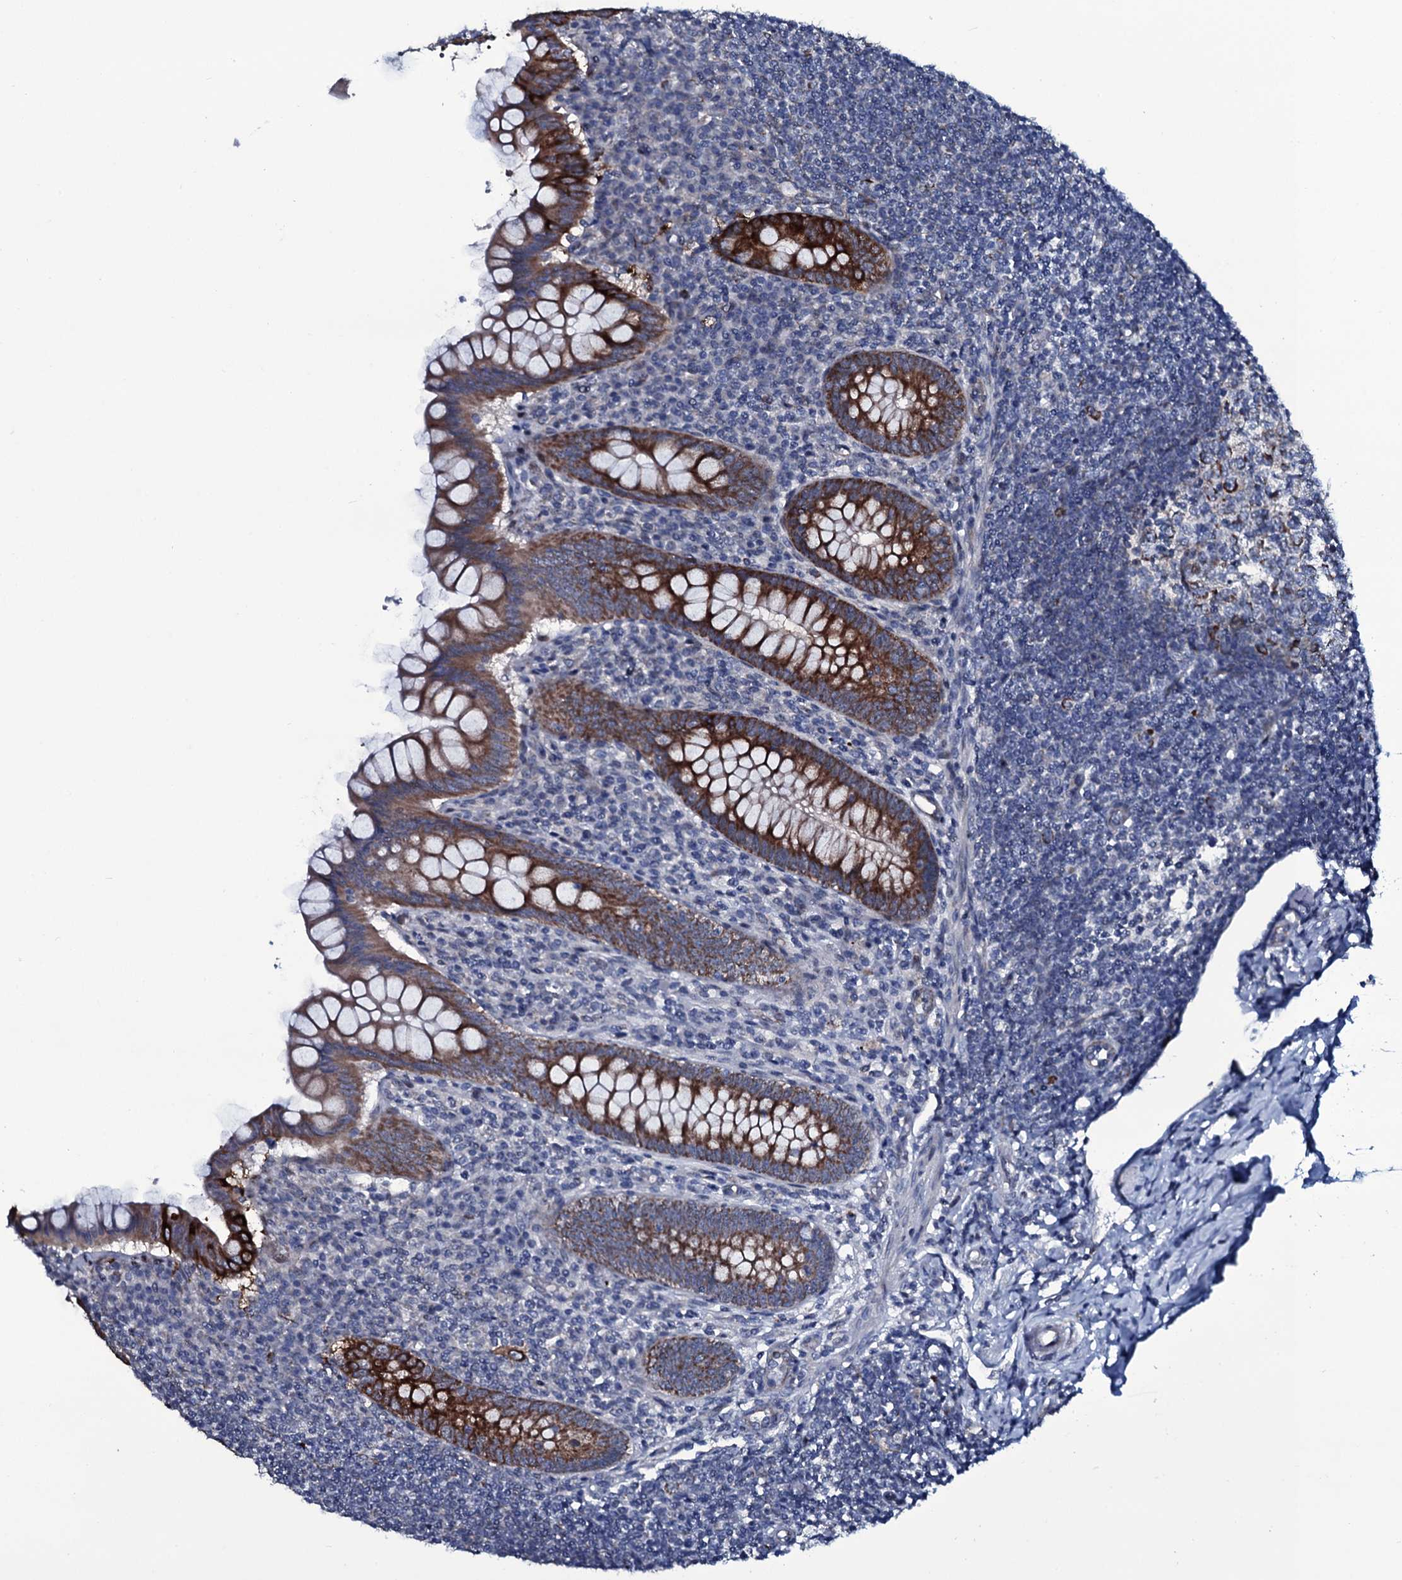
{"staining": {"intensity": "strong", "quantity": ">75%", "location": "cytoplasmic/membranous"}, "tissue": "appendix", "cell_type": "Glandular cells", "image_type": "normal", "snomed": [{"axis": "morphology", "description": "Normal tissue, NOS"}, {"axis": "topography", "description": "Appendix"}], "caption": "Appendix stained with DAB IHC displays high levels of strong cytoplasmic/membranous positivity in about >75% of glandular cells.", "gene": "WIPF3", "patient": {"sex": "female", "age": 33}}